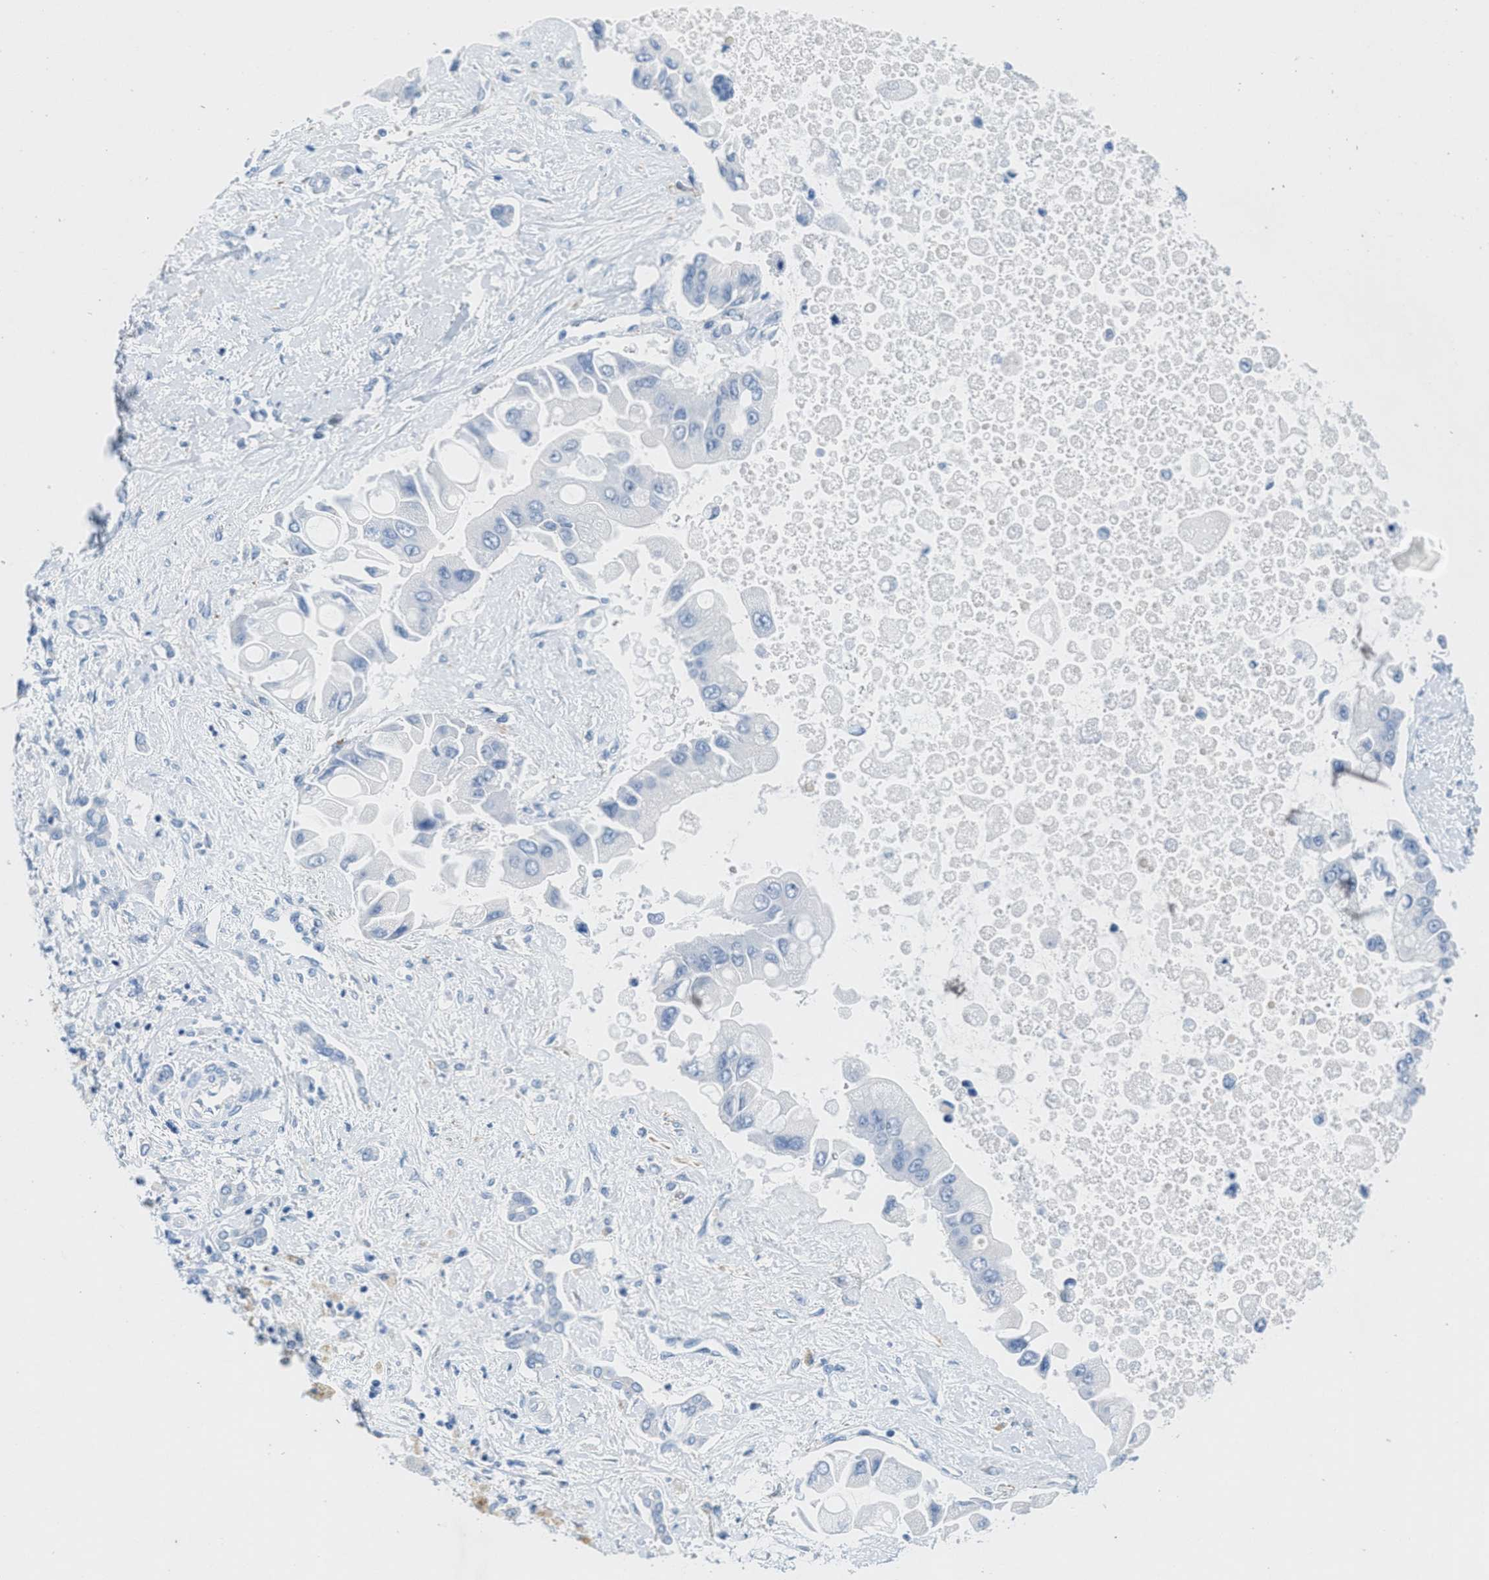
{"staining": {"intensity": "negative", "quantity": "none", "location": "none"}, "tissue": "liver cancer", "cell_type": "Tumor cells", "image_type": "cancer", "snomed": [{"axis": "morphology", "description": "Cholangiocarcinoma"}, {"axis": "topography", "description": "Liver"}], "caption": "IHC of liver cancer (cholangiocarcinoma) reveals no positivity in tumor cells. (Brightfield microscopy of DAB IHC at high magnification).", "gene": "GPM6A", "patient": {"sex": "male", "age": 50}}